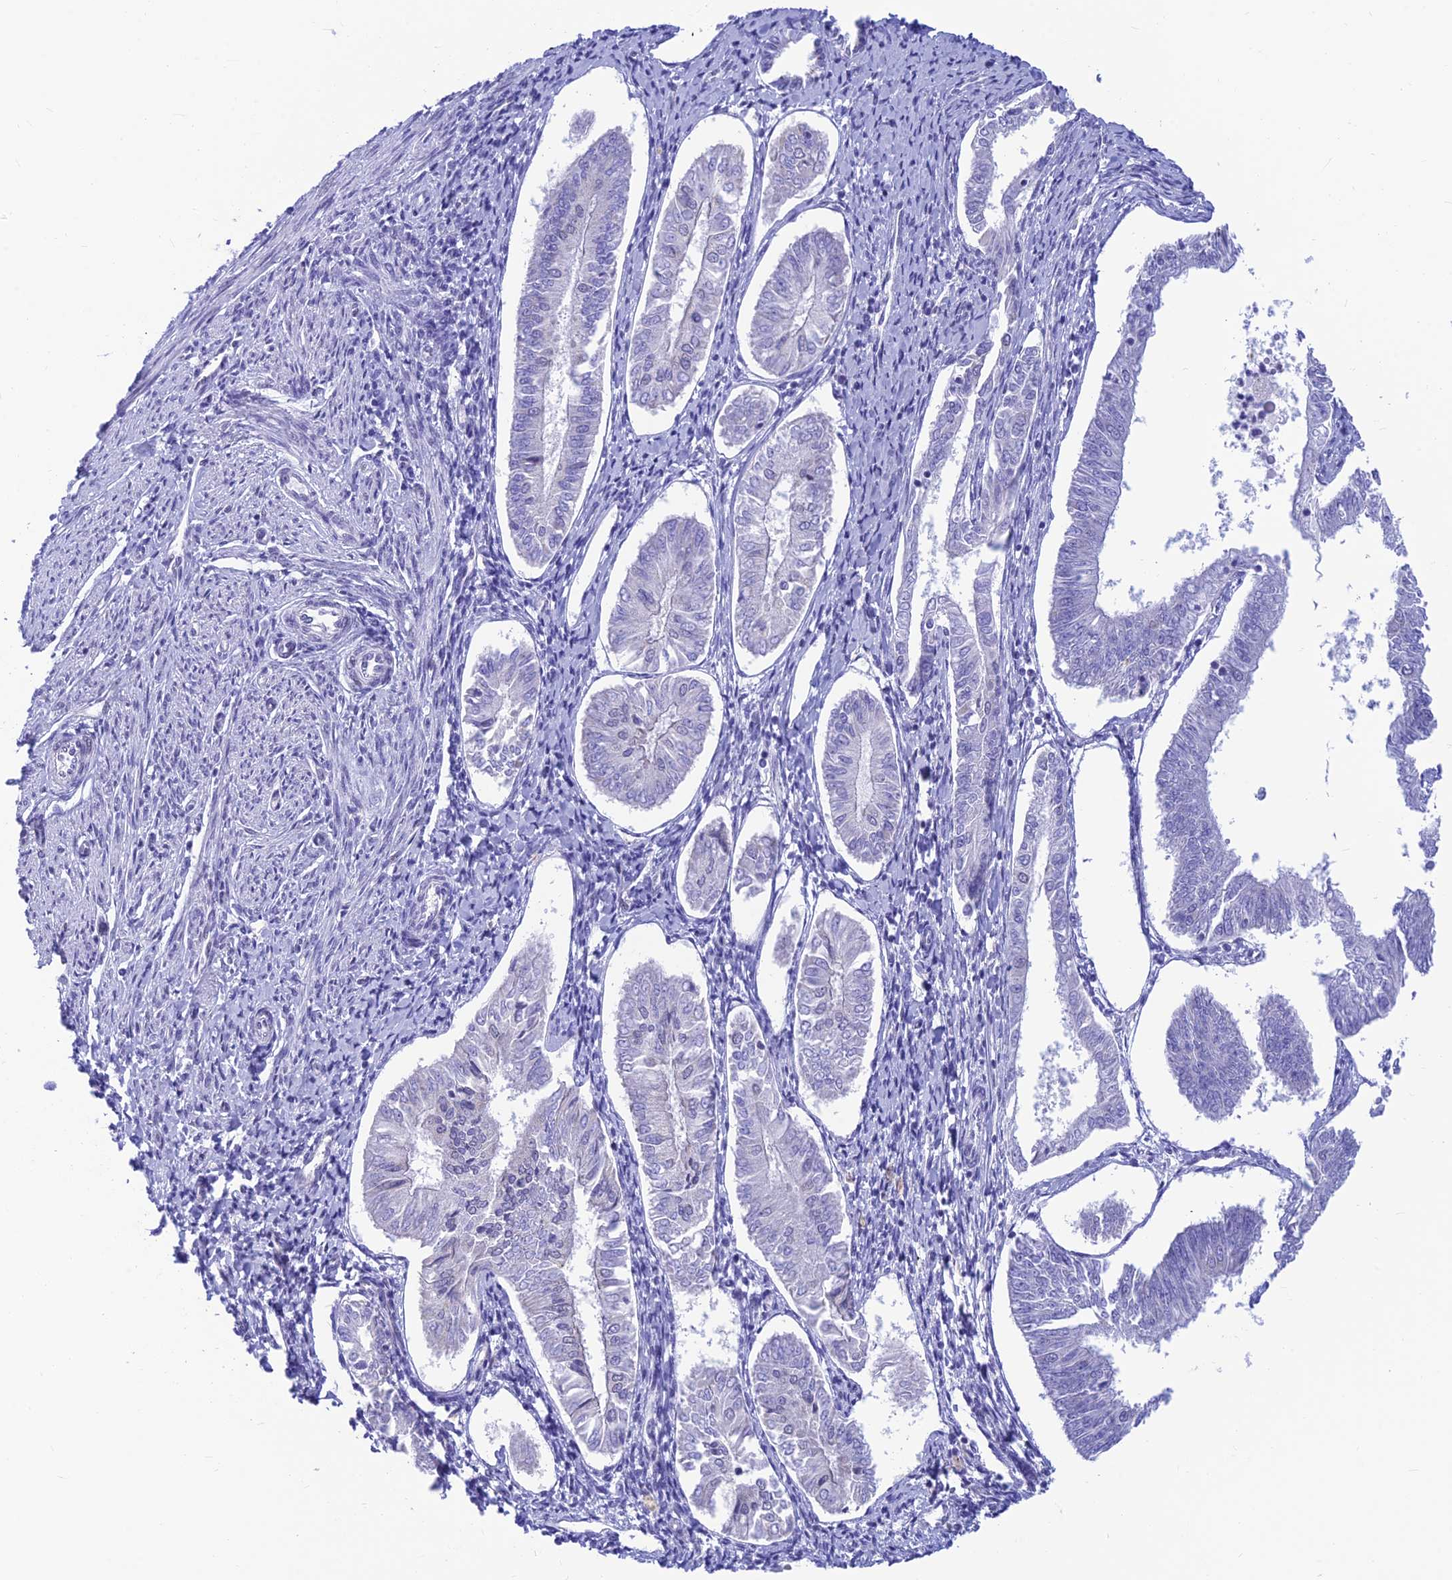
{"staining": {"intensity": "negative", "quantity": "none", "location": "none"}, "tissue": "endometrial cancer", "cell_type": "Tumor cells", "image_type": "cancer", "snomed": [{"axis": "morphology", "description": "Adenocarcinoma, NOS"}, {"axis": "topography", "description": "Endometrium"}], "caption": "IHC of endometrial cancer (adenocarcinoma) reveals no expression in tumor cells.", "gene": "INKA1", "patient": {"sex": "female", "age": 58}}